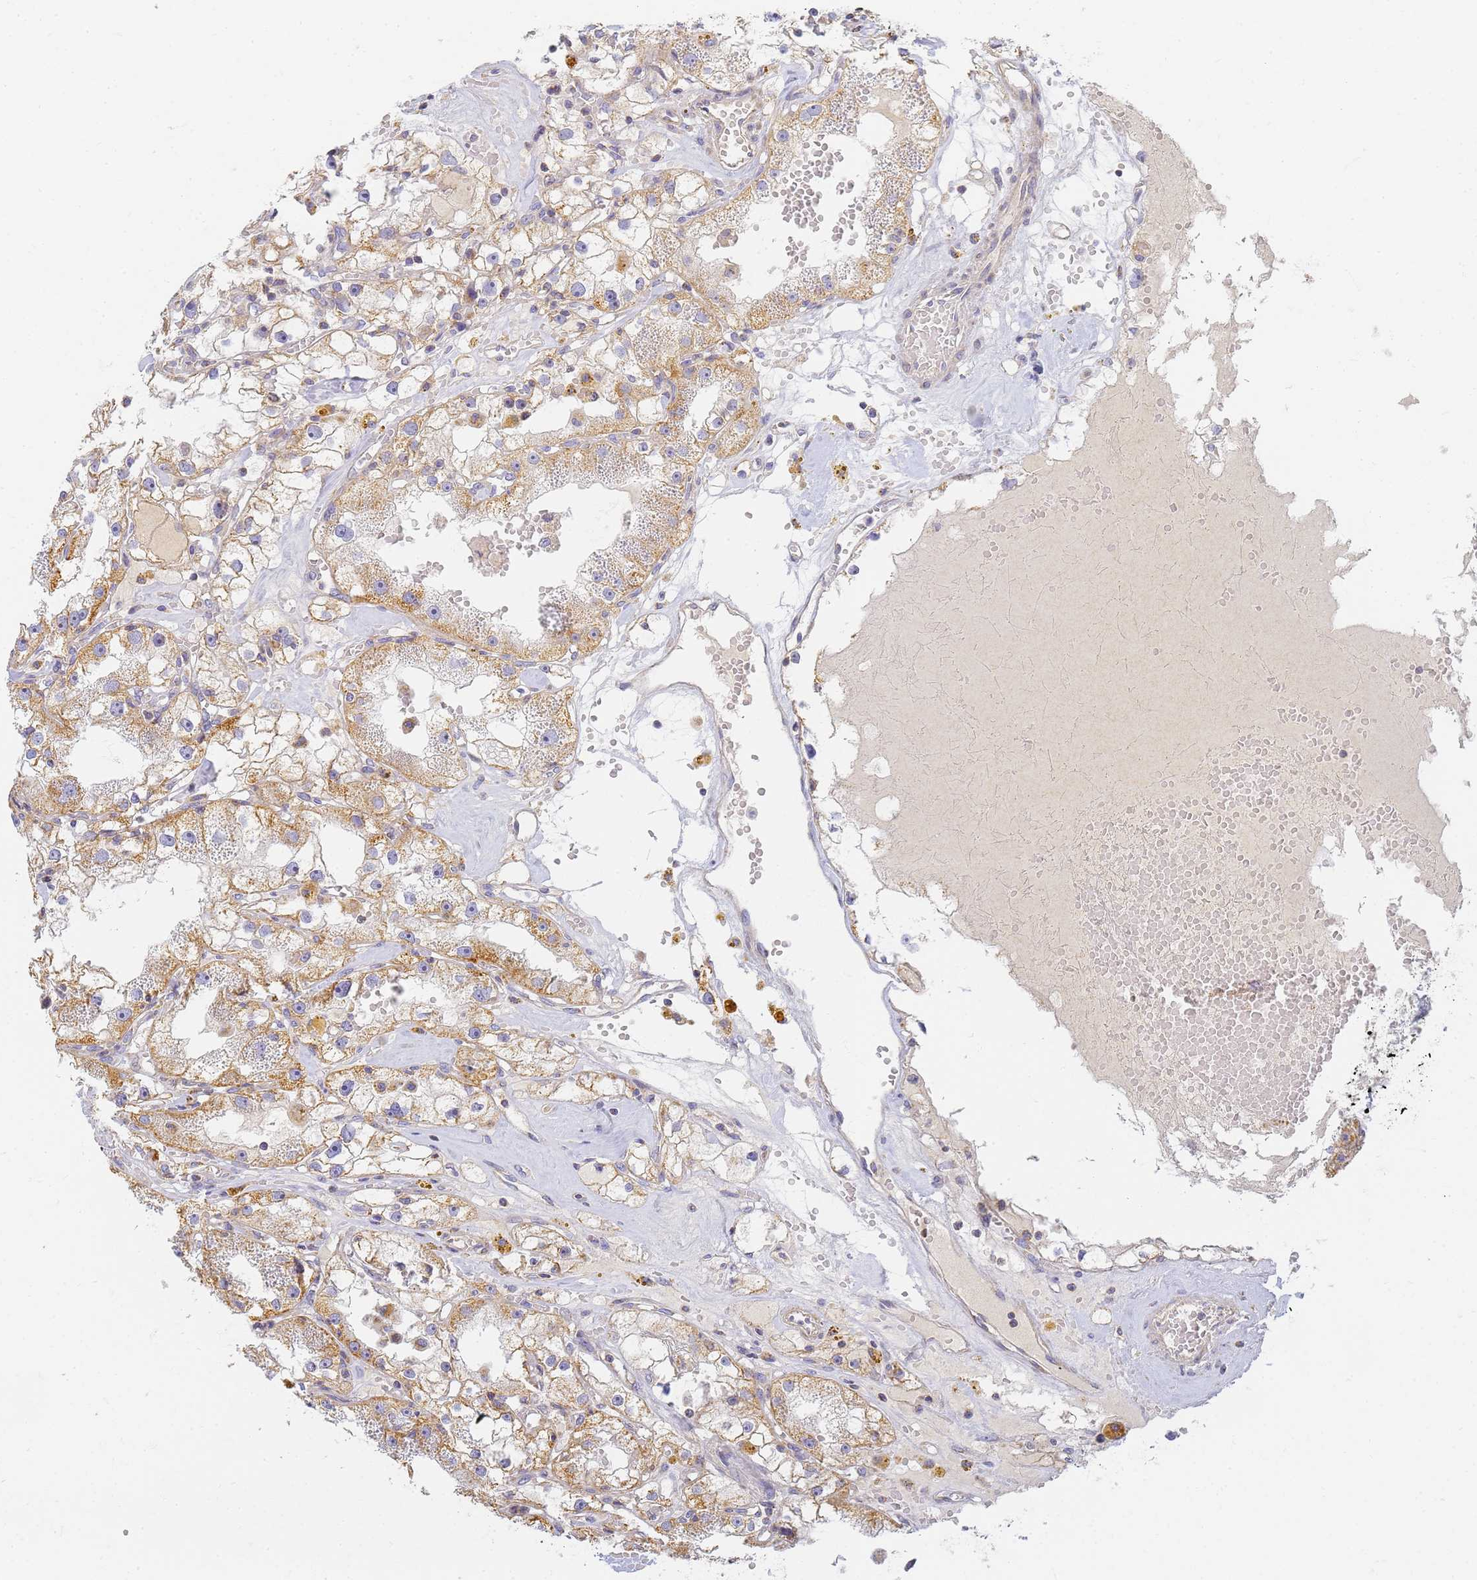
{"staining": {"intensity": "moderate", "quantity": ">75%", "location": "cytoplasmic/membranous"}, "tissue": "renal cancer", "cell_type": "Tumor cells", "image_type": "cancer", "snomed": [{"axis": "morphology", "description": "Adenocarcinoma, NOS"}, {"axis": "topography", "description": "Kidney"}], "caption": "Renal cancer stained with a brown dye displays moderate cytoplasmic/membranous positive expression in approximately >75% of tumor cells.", "gene": "UTP23", "patient": {"sex": "male", "age": 56}}